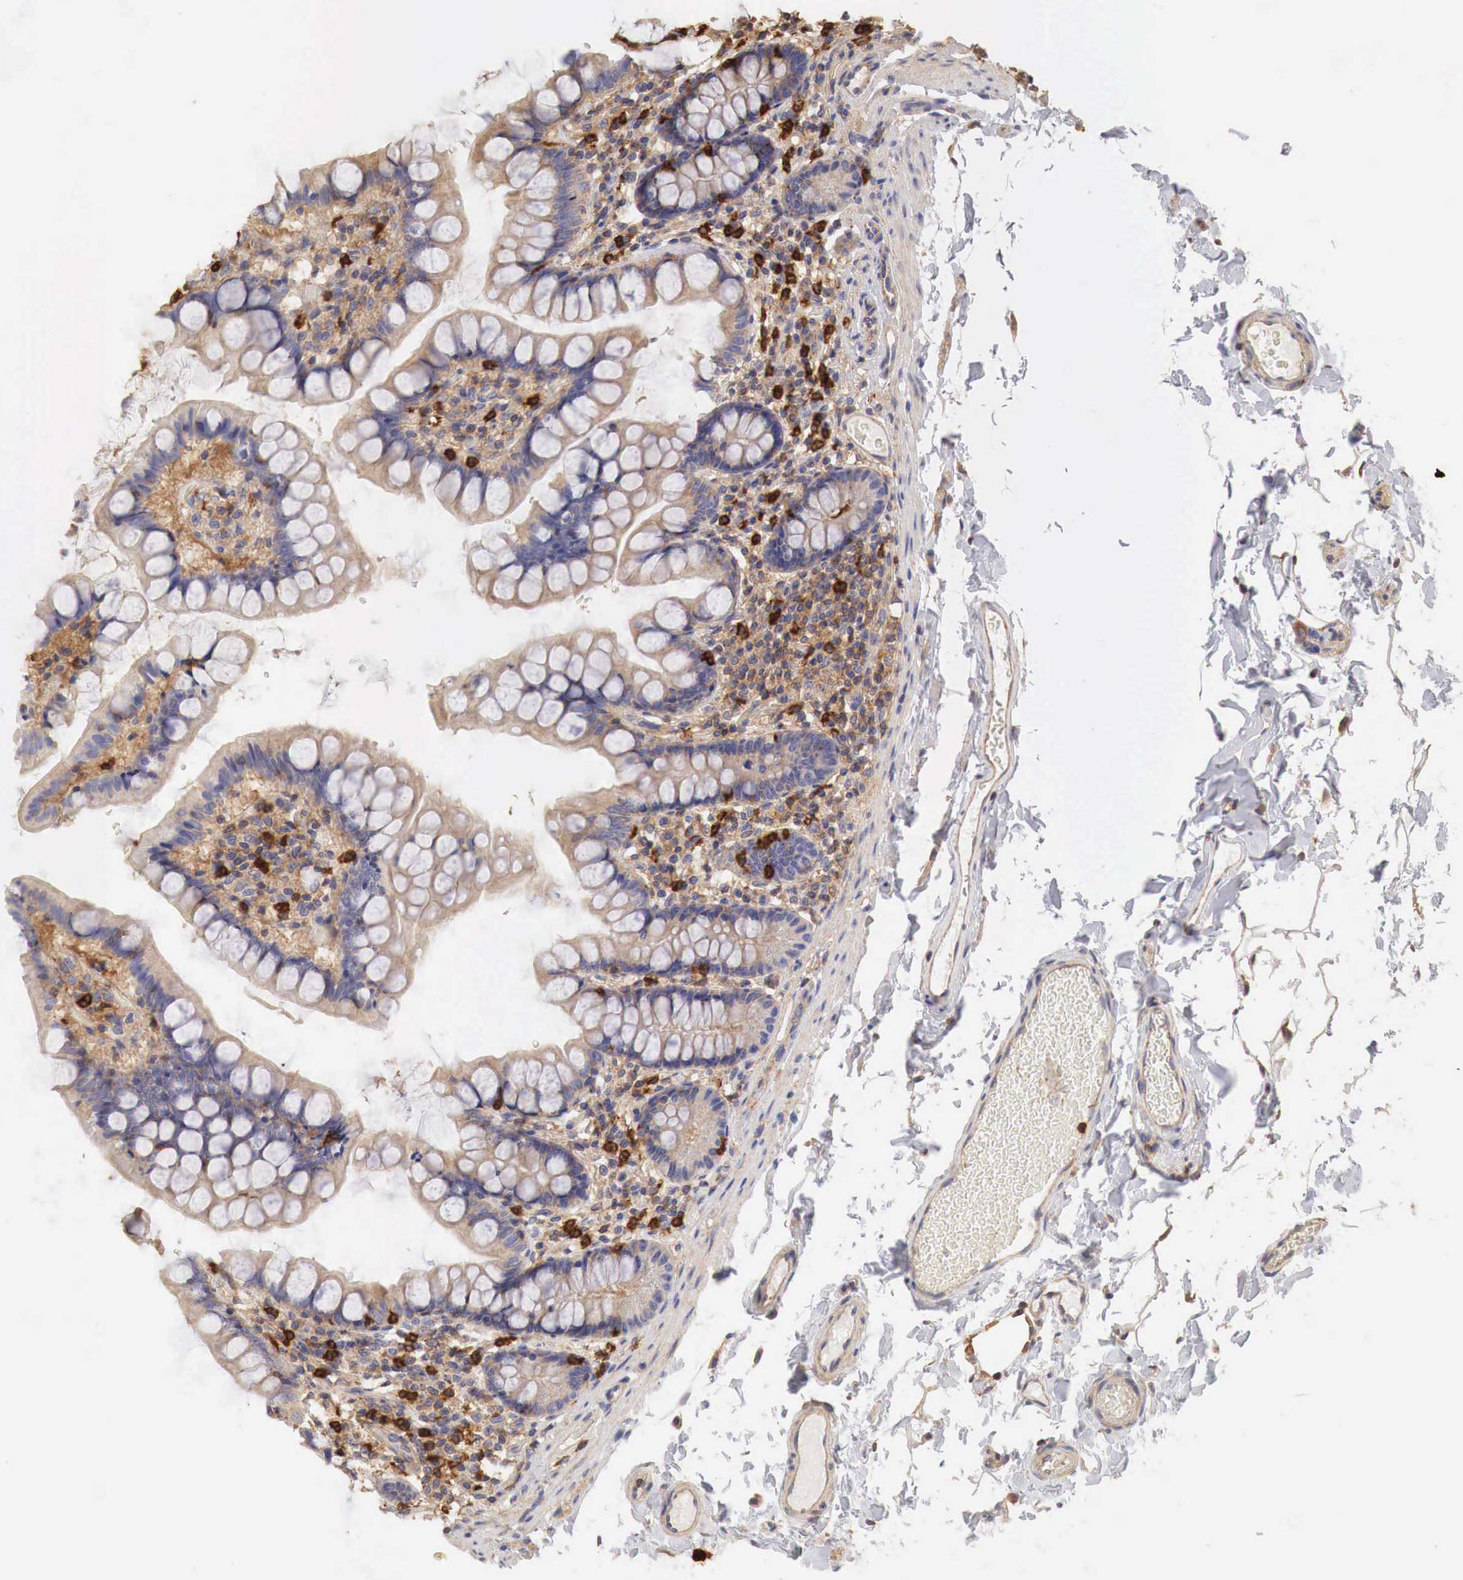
{"staining": {"intensity": "weak", "quantity": ">75%", "location": "cytoplasmic/membranous"}, "tissue": "colon", "cell_type": "Endothelial cells", "image_type": "normal", "snomed": [{"axis": "morphology", "description": "Normal tissue, NOS"}, {"axis": "topography", "description": "Colon"}], "caption": "Human colon stained with a brown dye shows weak cytoplasmic/membranous positive expression in about >75% of endothelial cells.", "gene": "G6PD", "patient": {"sex": "male", "age": 54}}